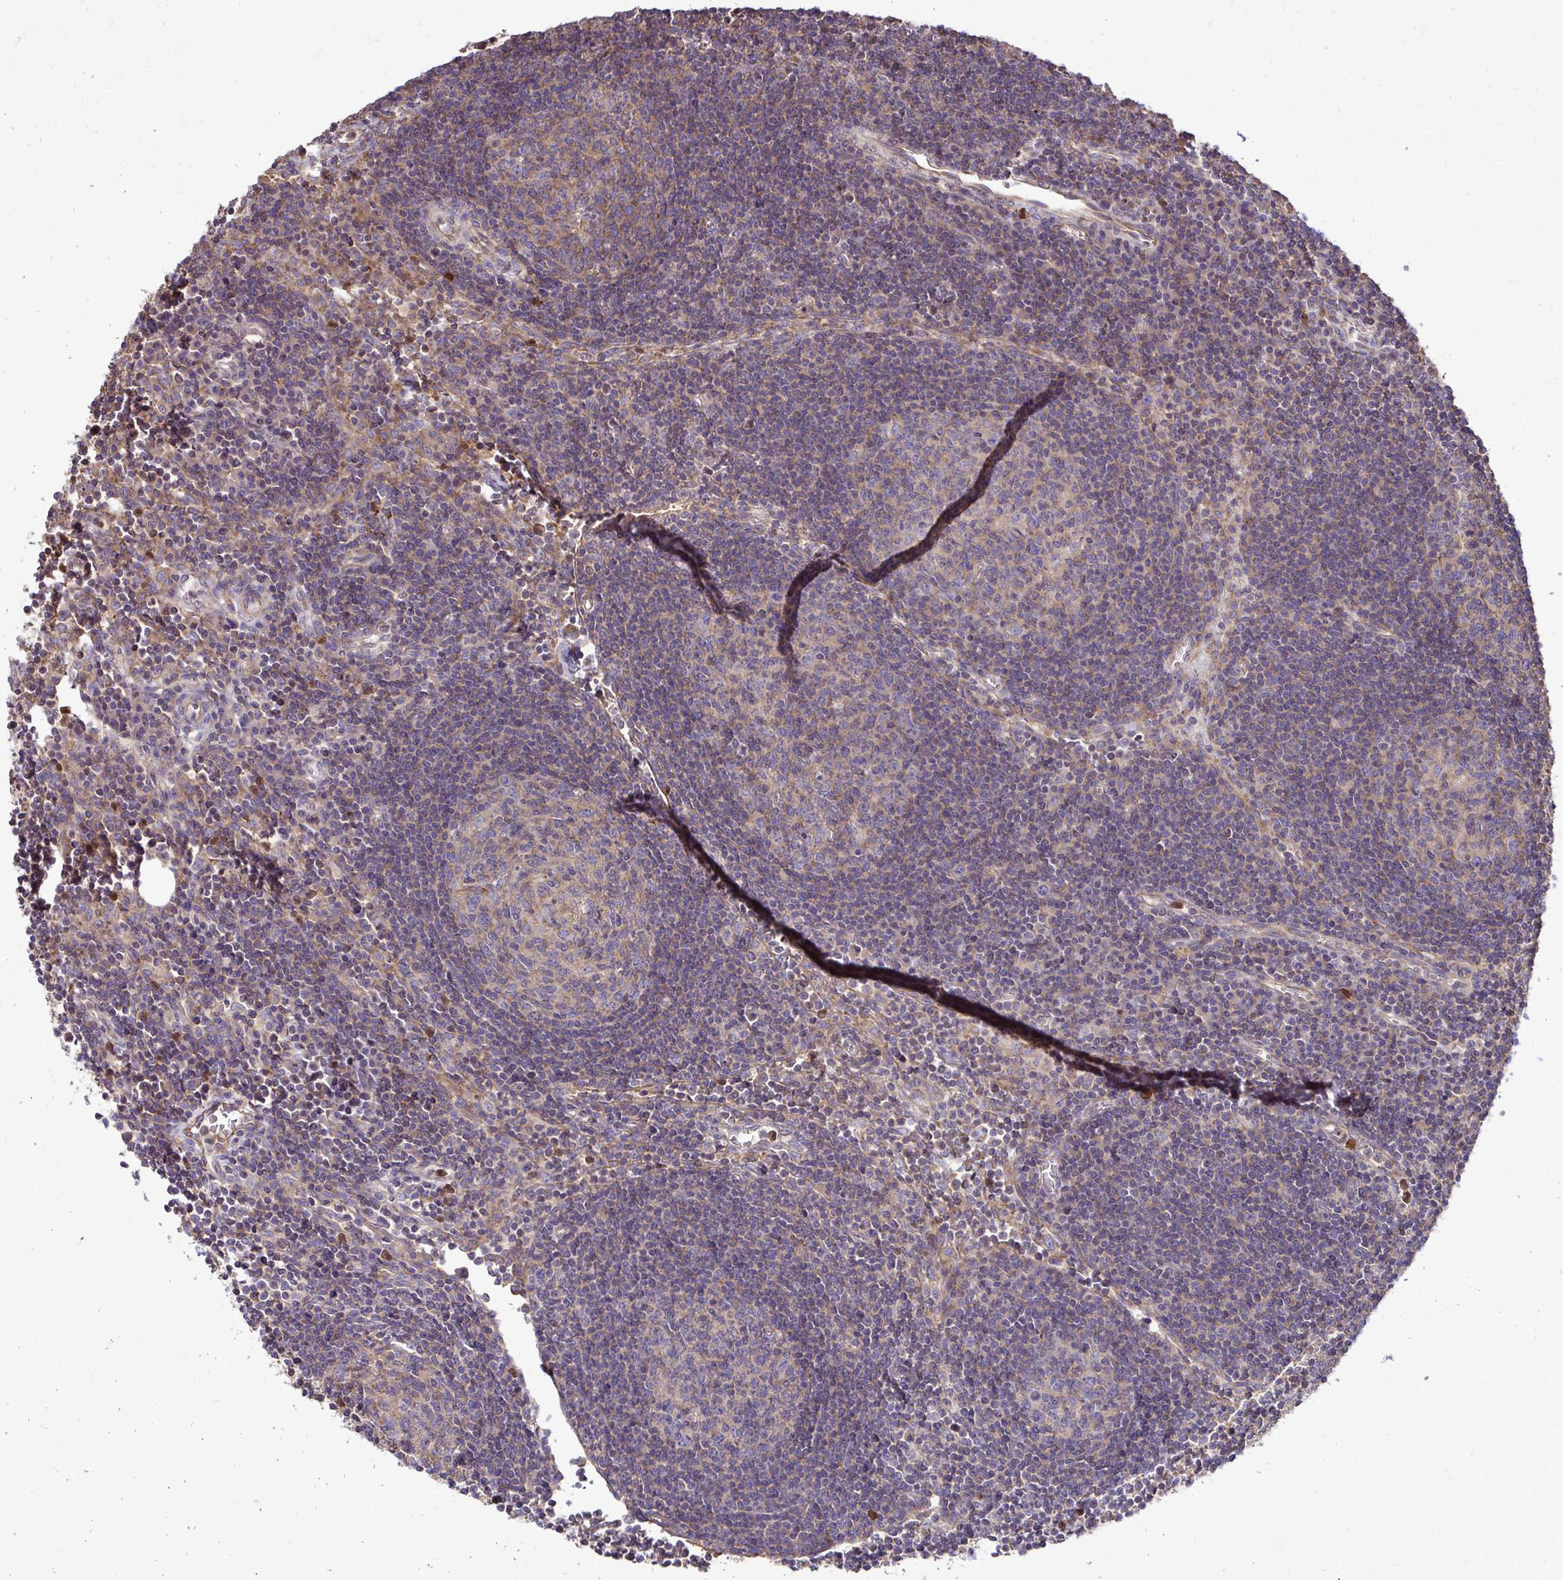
{"staining": {"intensity": "weak", "quantity": "25%-75%", "location": "cytoplasmic/membranous"}, "tissue": "lymph node", "cell_type": "Germinal center cells", "image_type": "normal", "snomed": [{"axis": "morphology", "description": "Normal tissue, NOS"}, {"axis": "topography", "description": "Lymph node"}], "caption": "Germinal center cells demonstrate low levels of weak cytoplasmic/membranous staining in approximately 25%-75% of cells in benign human lymph node.", "gene": "FMR1", "patient": {"sex": "male", "age": 67}}